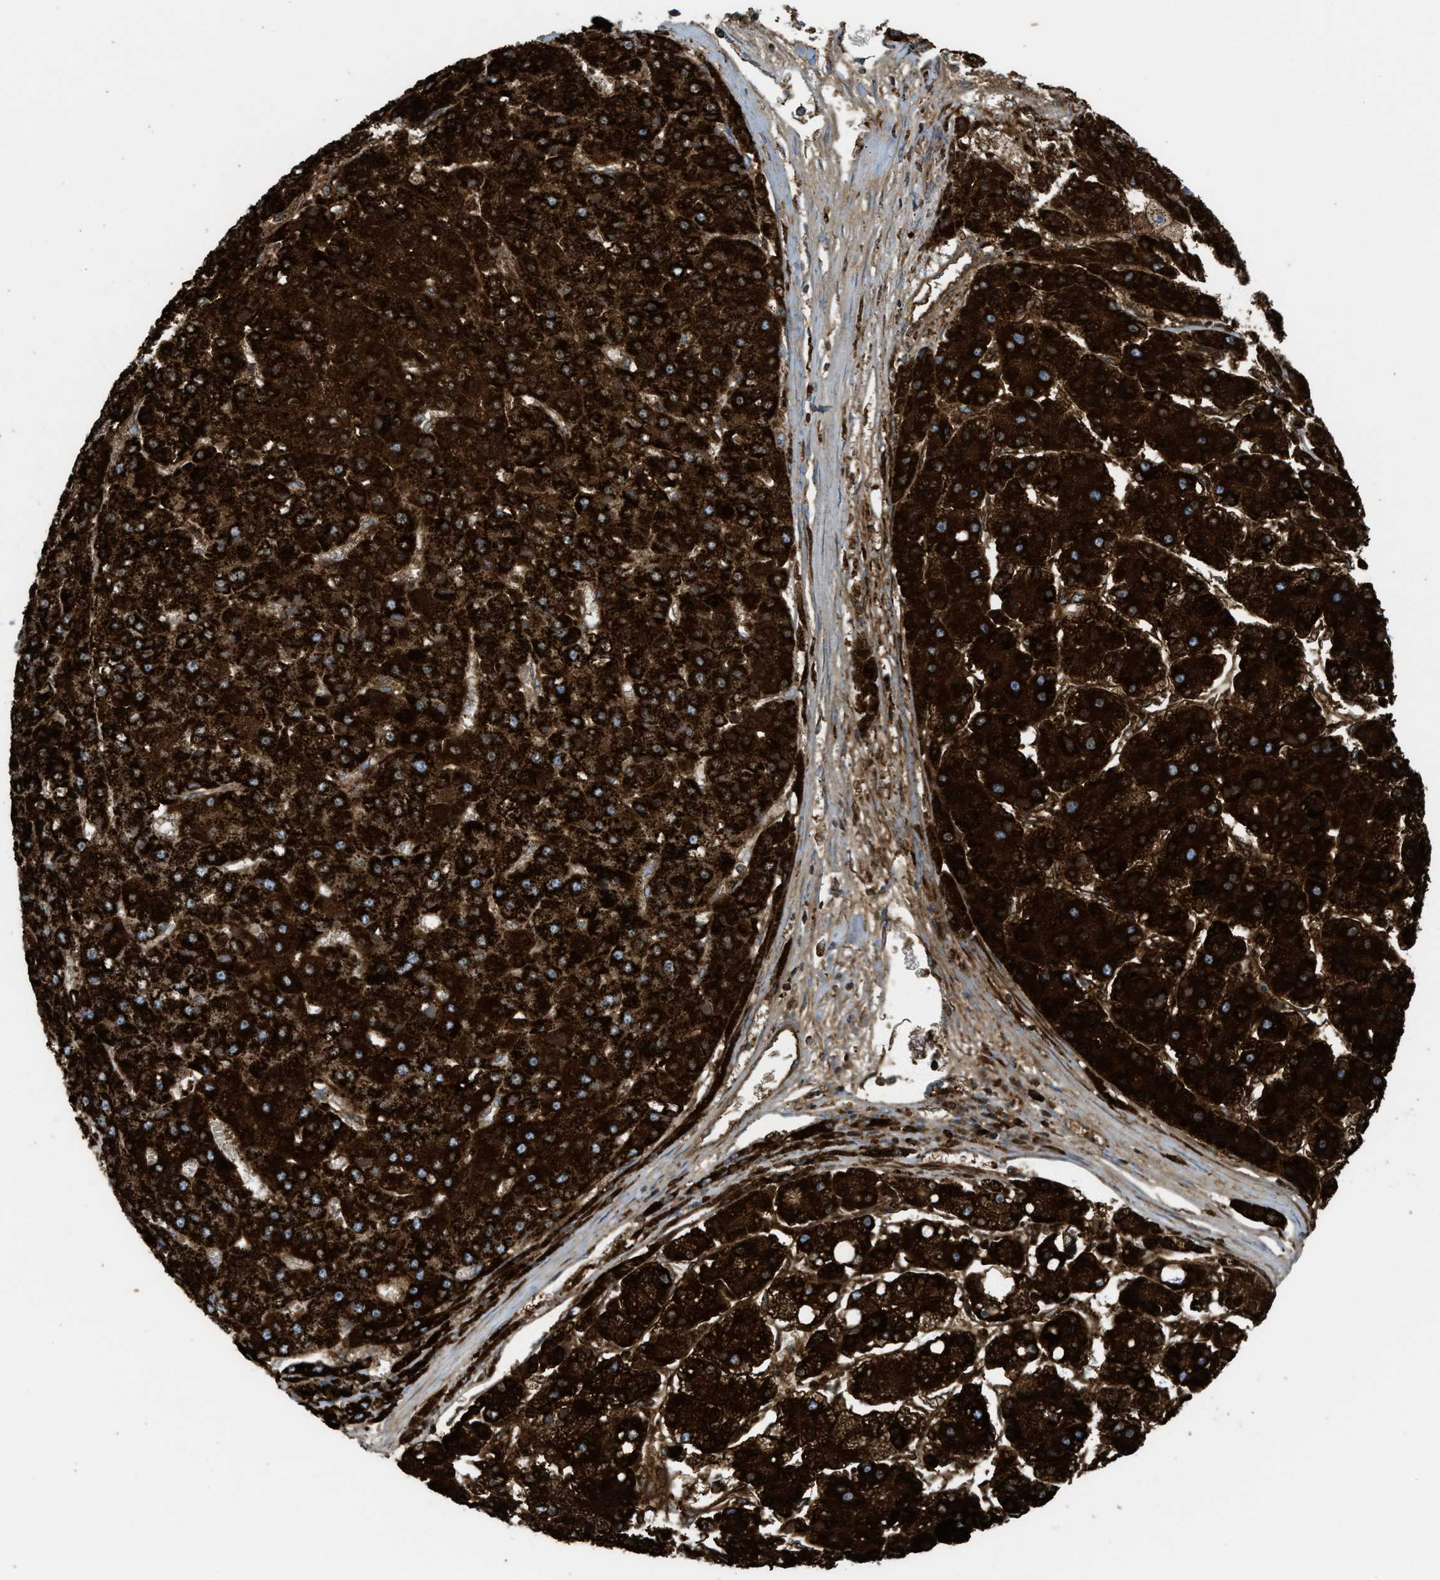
{"staining": {"intensity": "strong", "quantity": ">75%", "location": "cytoplasmic/membranous"}, "tissue": "liver cancer", "cell_type": "Tumor cells", "image_type": "cancer", "snomed": [{"axis": "morphology", "description": "Carcinoma, Hepatocellular, NOS"}, {"axis": "topography", "description": "Liver"}], "caption": "Tumor cells exhibit strong cytoplasmic/membranous positivity in approximately >75% of cells in liver cancer. The staining is performed using DAB brown chromogen to label protein expression. The nuclei are counter-stained blue using hematoxylin.", "gene": "ECHS1", "patient": {"sex": "female", "age": 73}}